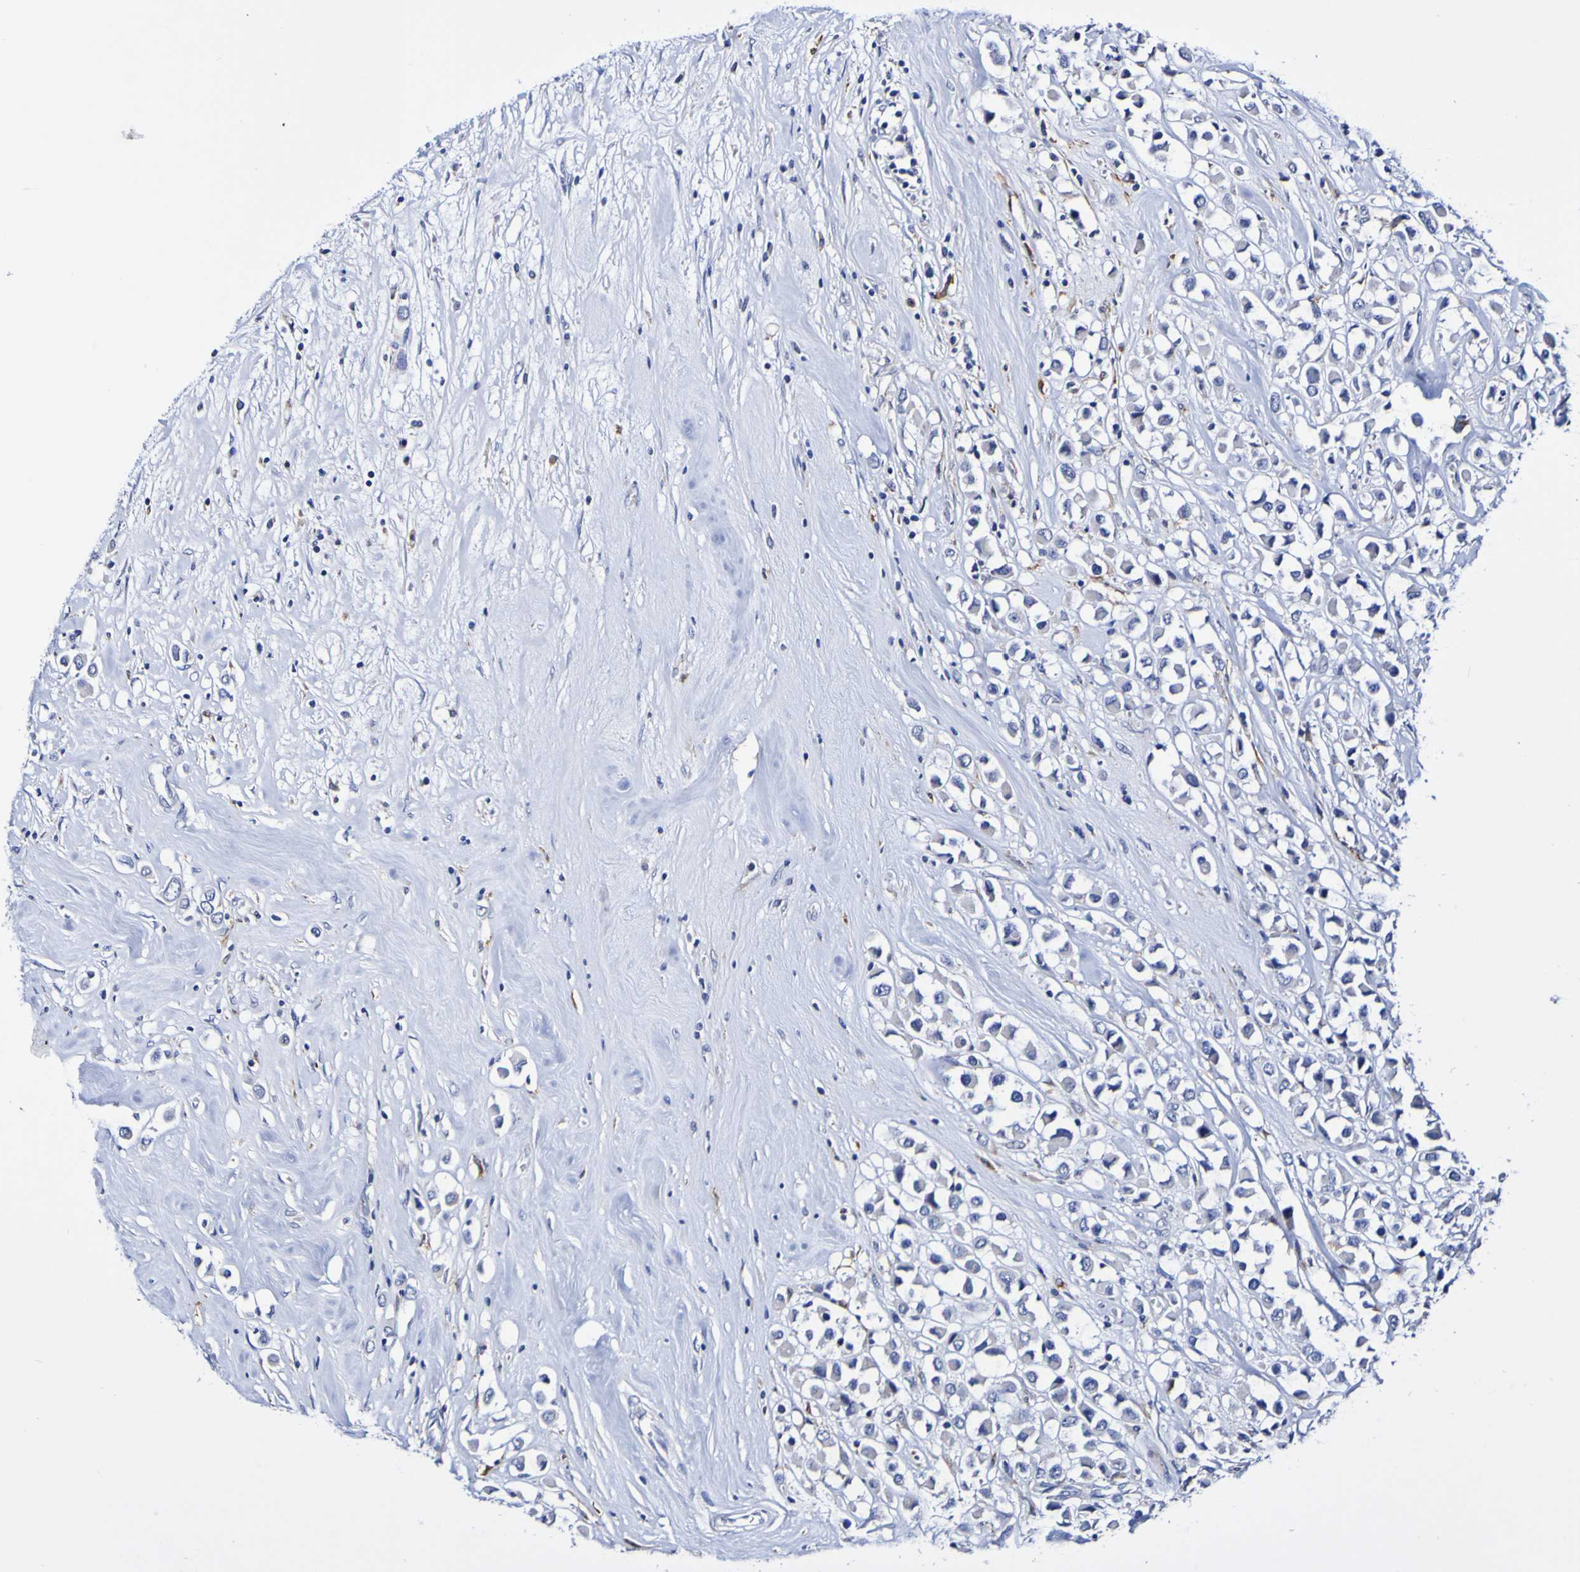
{"staining": {"intensity": "negative", "quantity": "none", "location": "none"}, "tissue": "breast cancer", "cell_type": "Tumor cells", "image_type": "cancer", "snomed": [{"axis": "morphology", "description": "Duct carcinoma"}, {"axis": "topography", "description": "Breast"}], "caption": "High power microscopy image of an IHC image of breast cancer, revealing no significant positivity in tumor cells. (Stains: DAB immunohistochemistry with hematoxylin counter stain, Microscopy: brightfield microscopy at high magnification).", "gene": "SEZ6", "patient": {"sex": "female", "age": 61}}